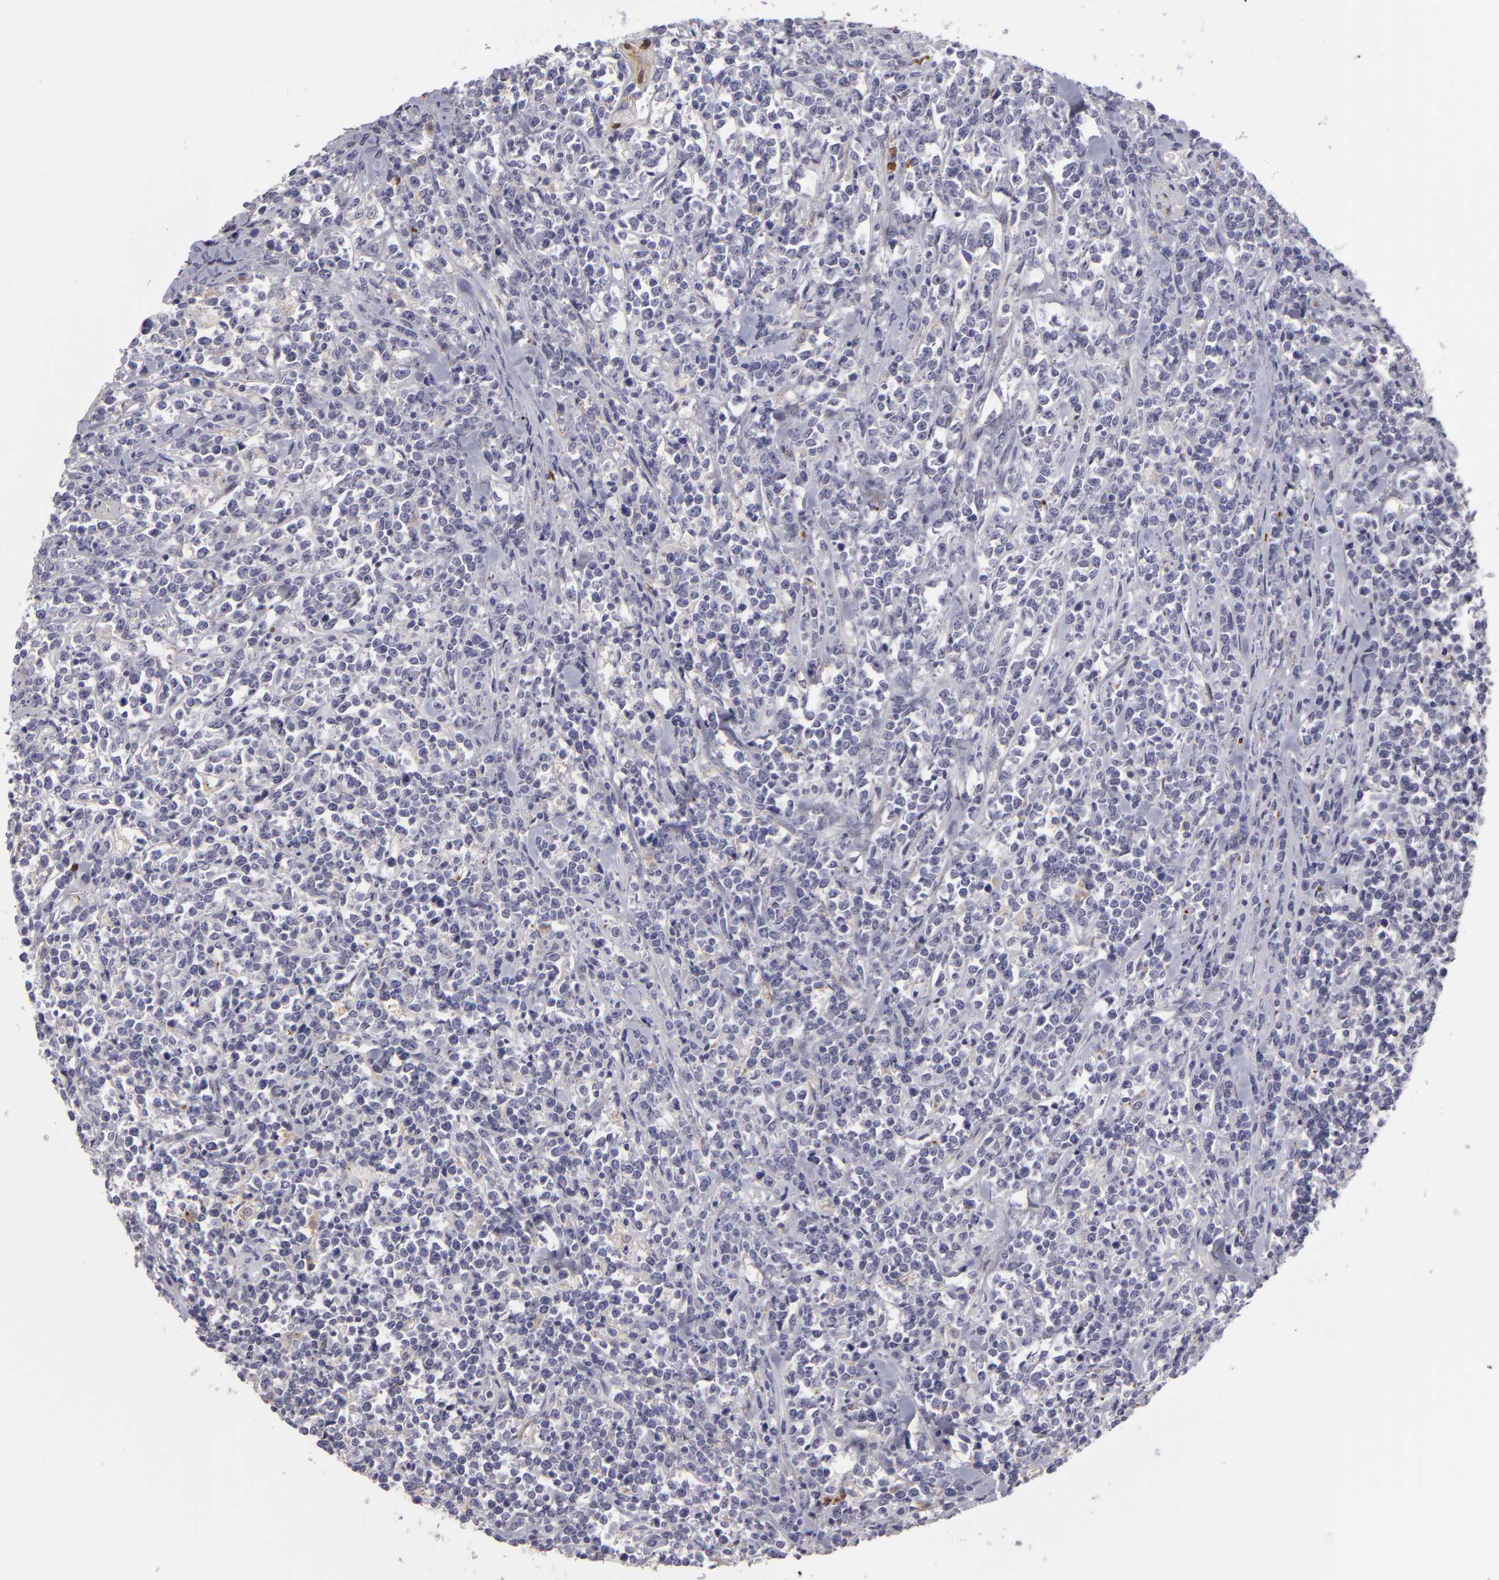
{"staining": {"intensity": "negative", "quantity": "none", "location": "none"}, "tissue": "lymphoma", "cell_type": "Tumor cells", "image_type": "cancer", "snomed": [{"axis": "morphology", "description": "Malignant lymphoma, non-Hodgkin's type, High grade"}, {"axis": "topography", "description": "Small intestine"}, {"axis": "topography", "description": "Colon"}], "caption": "A histopathology image of human lymphoma is negative for staining in tumor cells. The staining is performed using DAB brown chromogen with nuclei counter-stained in using hematoxylin.", "gene": "EFS", "patient": {"sex": "male", "age": 8}}